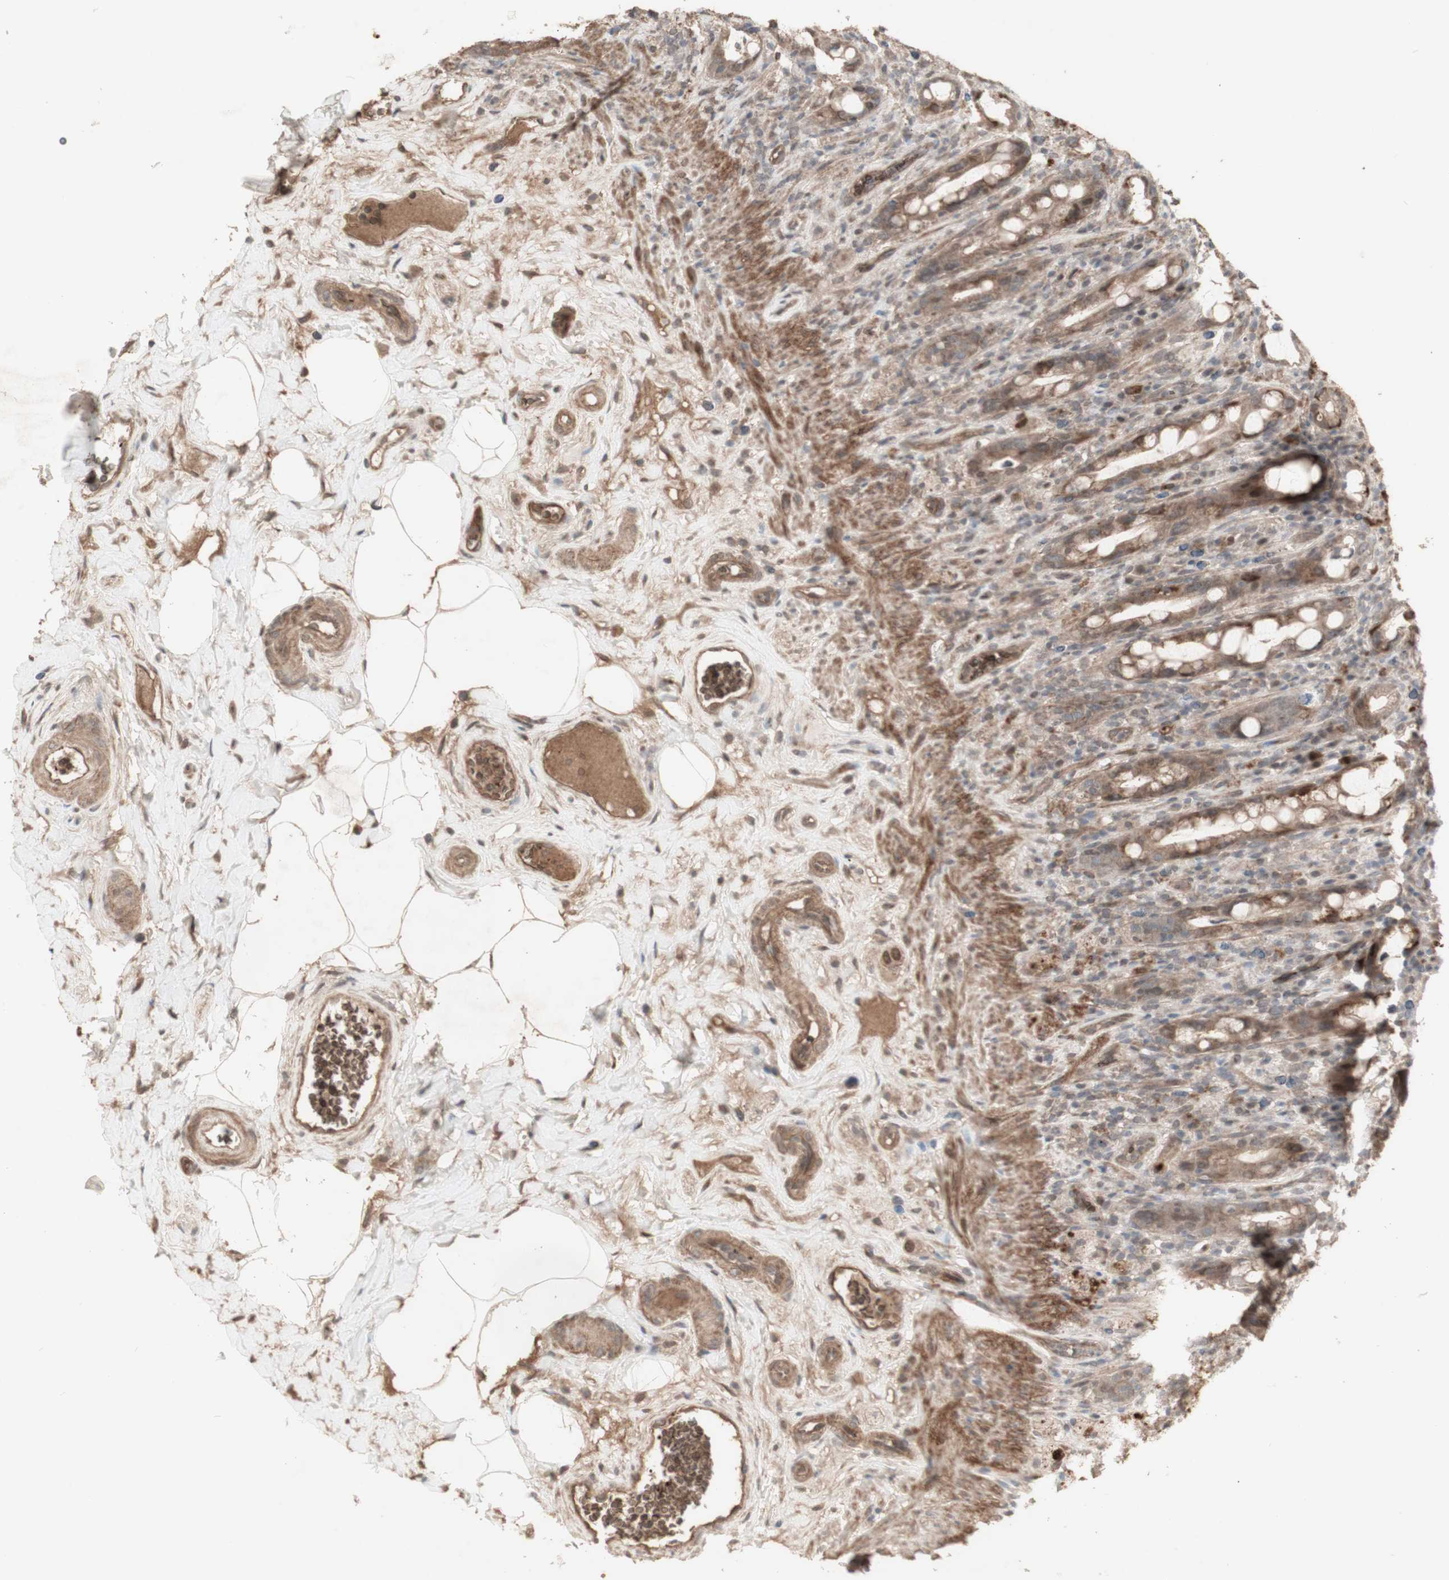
{"staining": {"intensity": "moderate", "quantity": ">75%", "location": "cytoplasmic/membranous"}, "tissue": "rectum", "cell_type": "Glandular cells", "image_type": "normal", "snomed": [{"axis": "morphology", "description": "Normal tissue, NOS"}, {"axis": "topography", "description": "Rectum"}], "caption": "A medium amount of moderate cytoplasmic/membranous staining is identified in about >75% of glandular cells in normal rectum. Nuclei are stained in blue.", "gene": "ALOX12", "patient": {"sex": "male", "age": 44}}